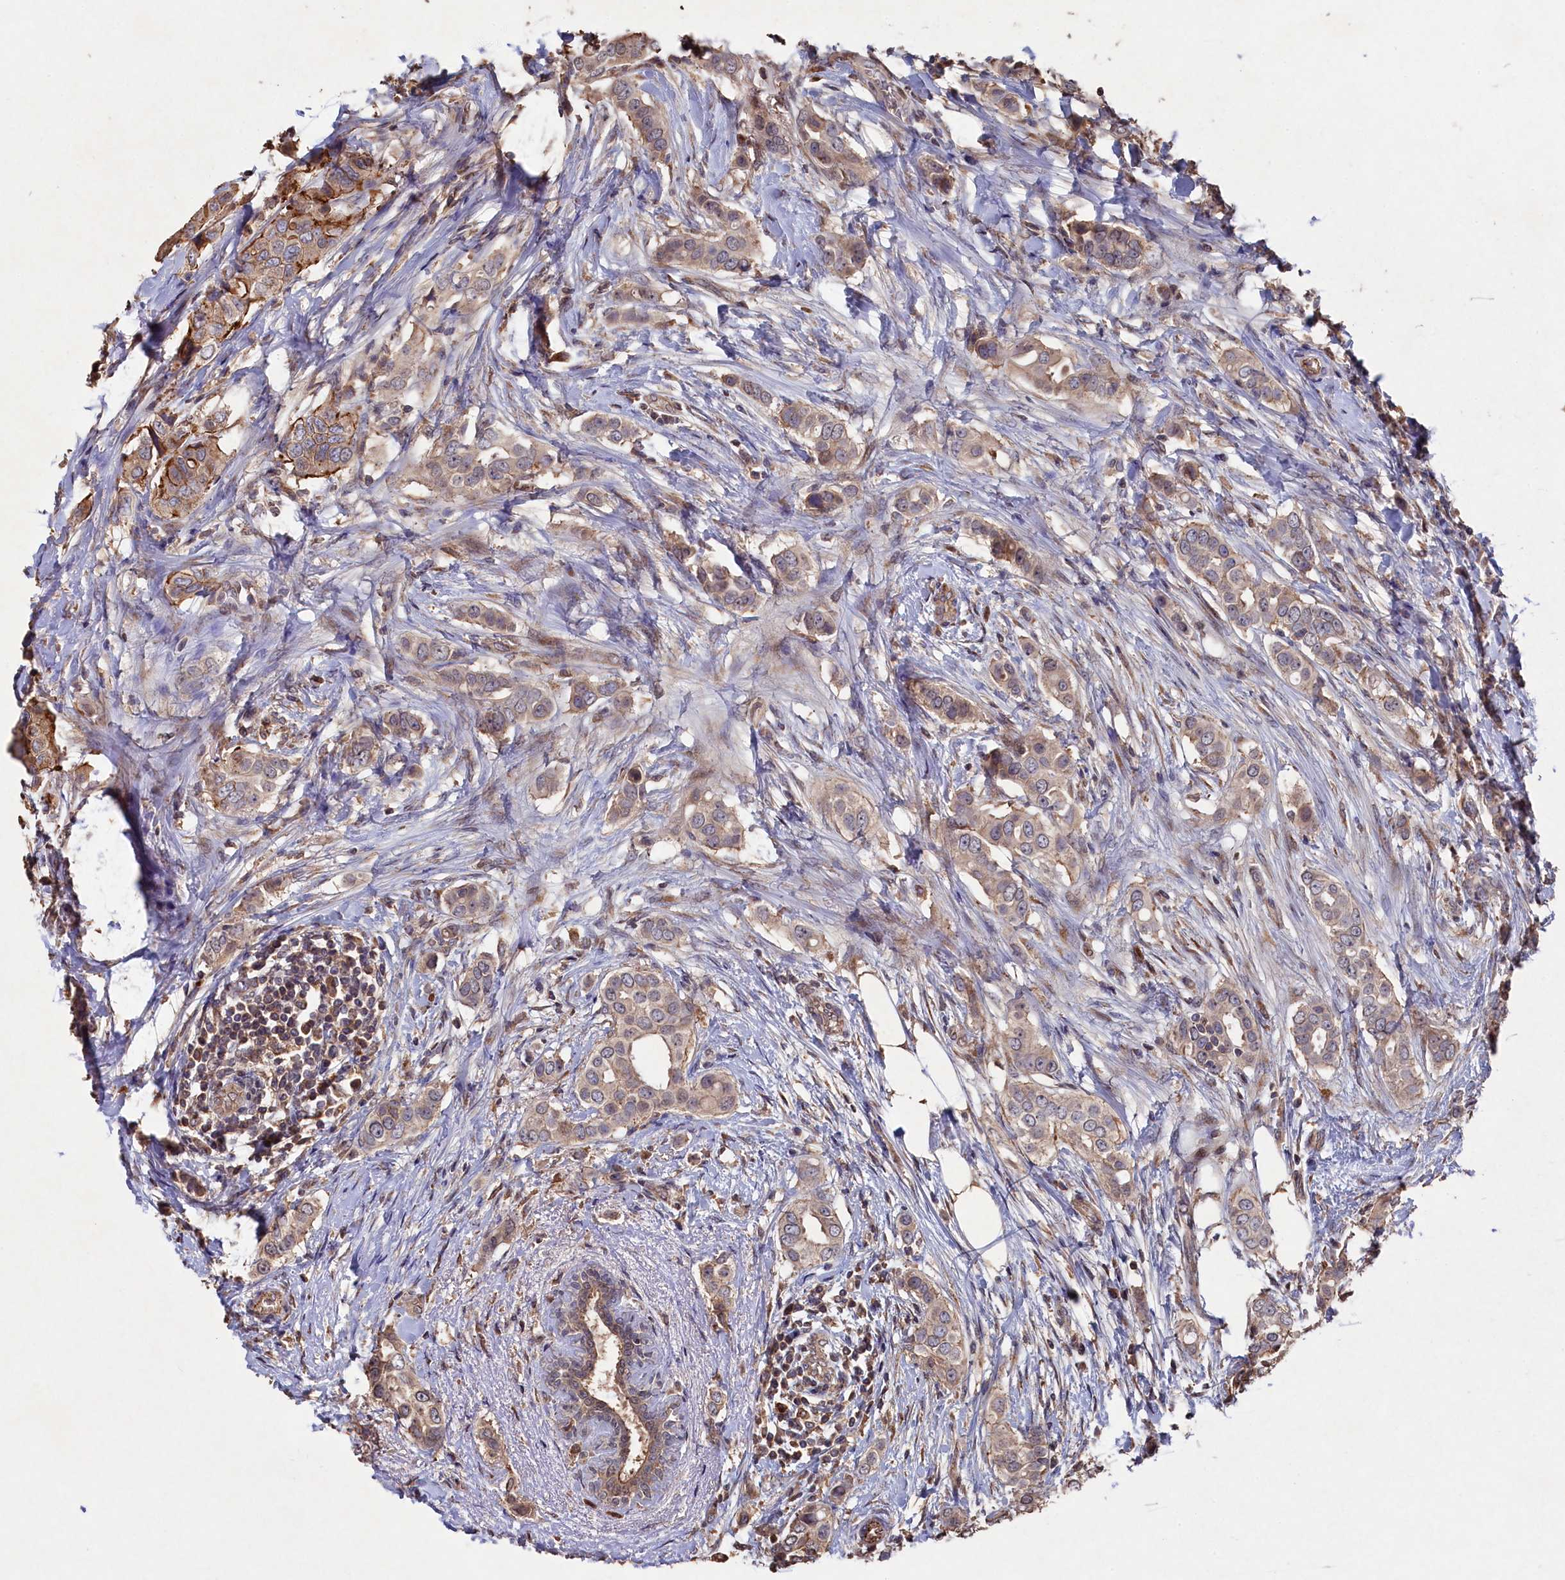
{"staining": {"intensity": "weak", "quantity": ">75%", "location": "cytoplasmic/membranous"}, "tissue": "breast cancer", "cell_type": "Tumor cells", "image_type": "cancer", "snomed": [{"axis": "morphology", "description": "Lobular carcinoma"}, {"axis": "topography", "description": "Breast"}], "caption": "Immunohistochemistry (IHC) (DAB) staining of breast cancer displays weak cytoplasmic/membranous protein expression in about >75% of tumor cells. (DAB IHC, brown staining for protein, blue staining for nuclei).", "gene": "NAA60", "patient": {"sex": "female", "age": 51}}